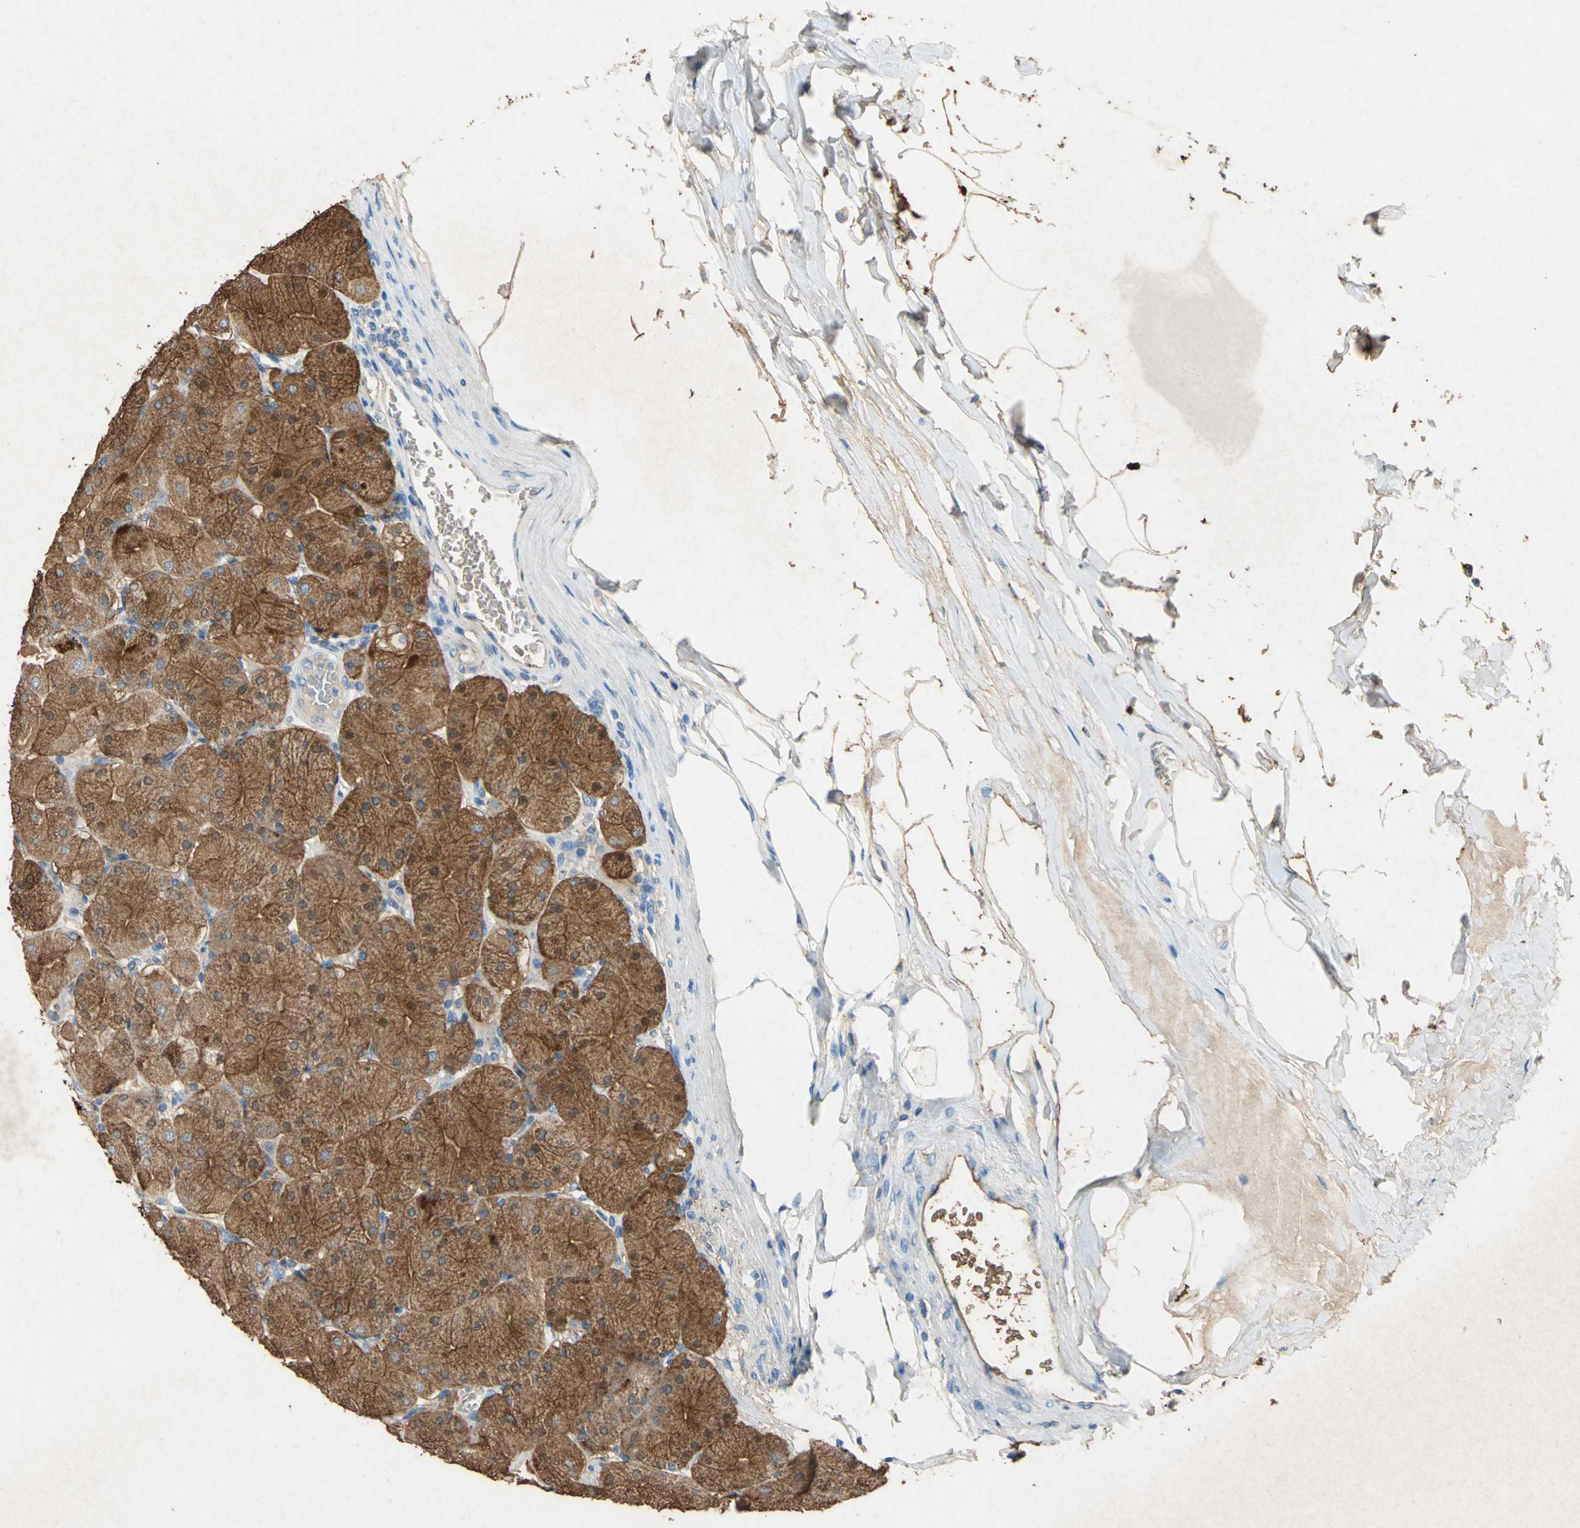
{"staining": {"intensity": "strong", "quantity": "25%-75%", "location": "cytoplasmic/membranous"}, "tissue": "stomach", "cell_type": "Glandular cells", "image_type": "normal", "snomed": [{"axis": "morphology", "description": "Normal tissue, NOS"}, {"axis": "topography", "description": "Stomach, upper"}], "caption": "Immunohistochemistry (IHC) of benign stomach exhibits high levels of strong cytoplasmic/membranous positivity in about 25%-75% of glandular cells.", "gene": "ADAMTS5", "patient": {"sex": "female", "age": 56}}